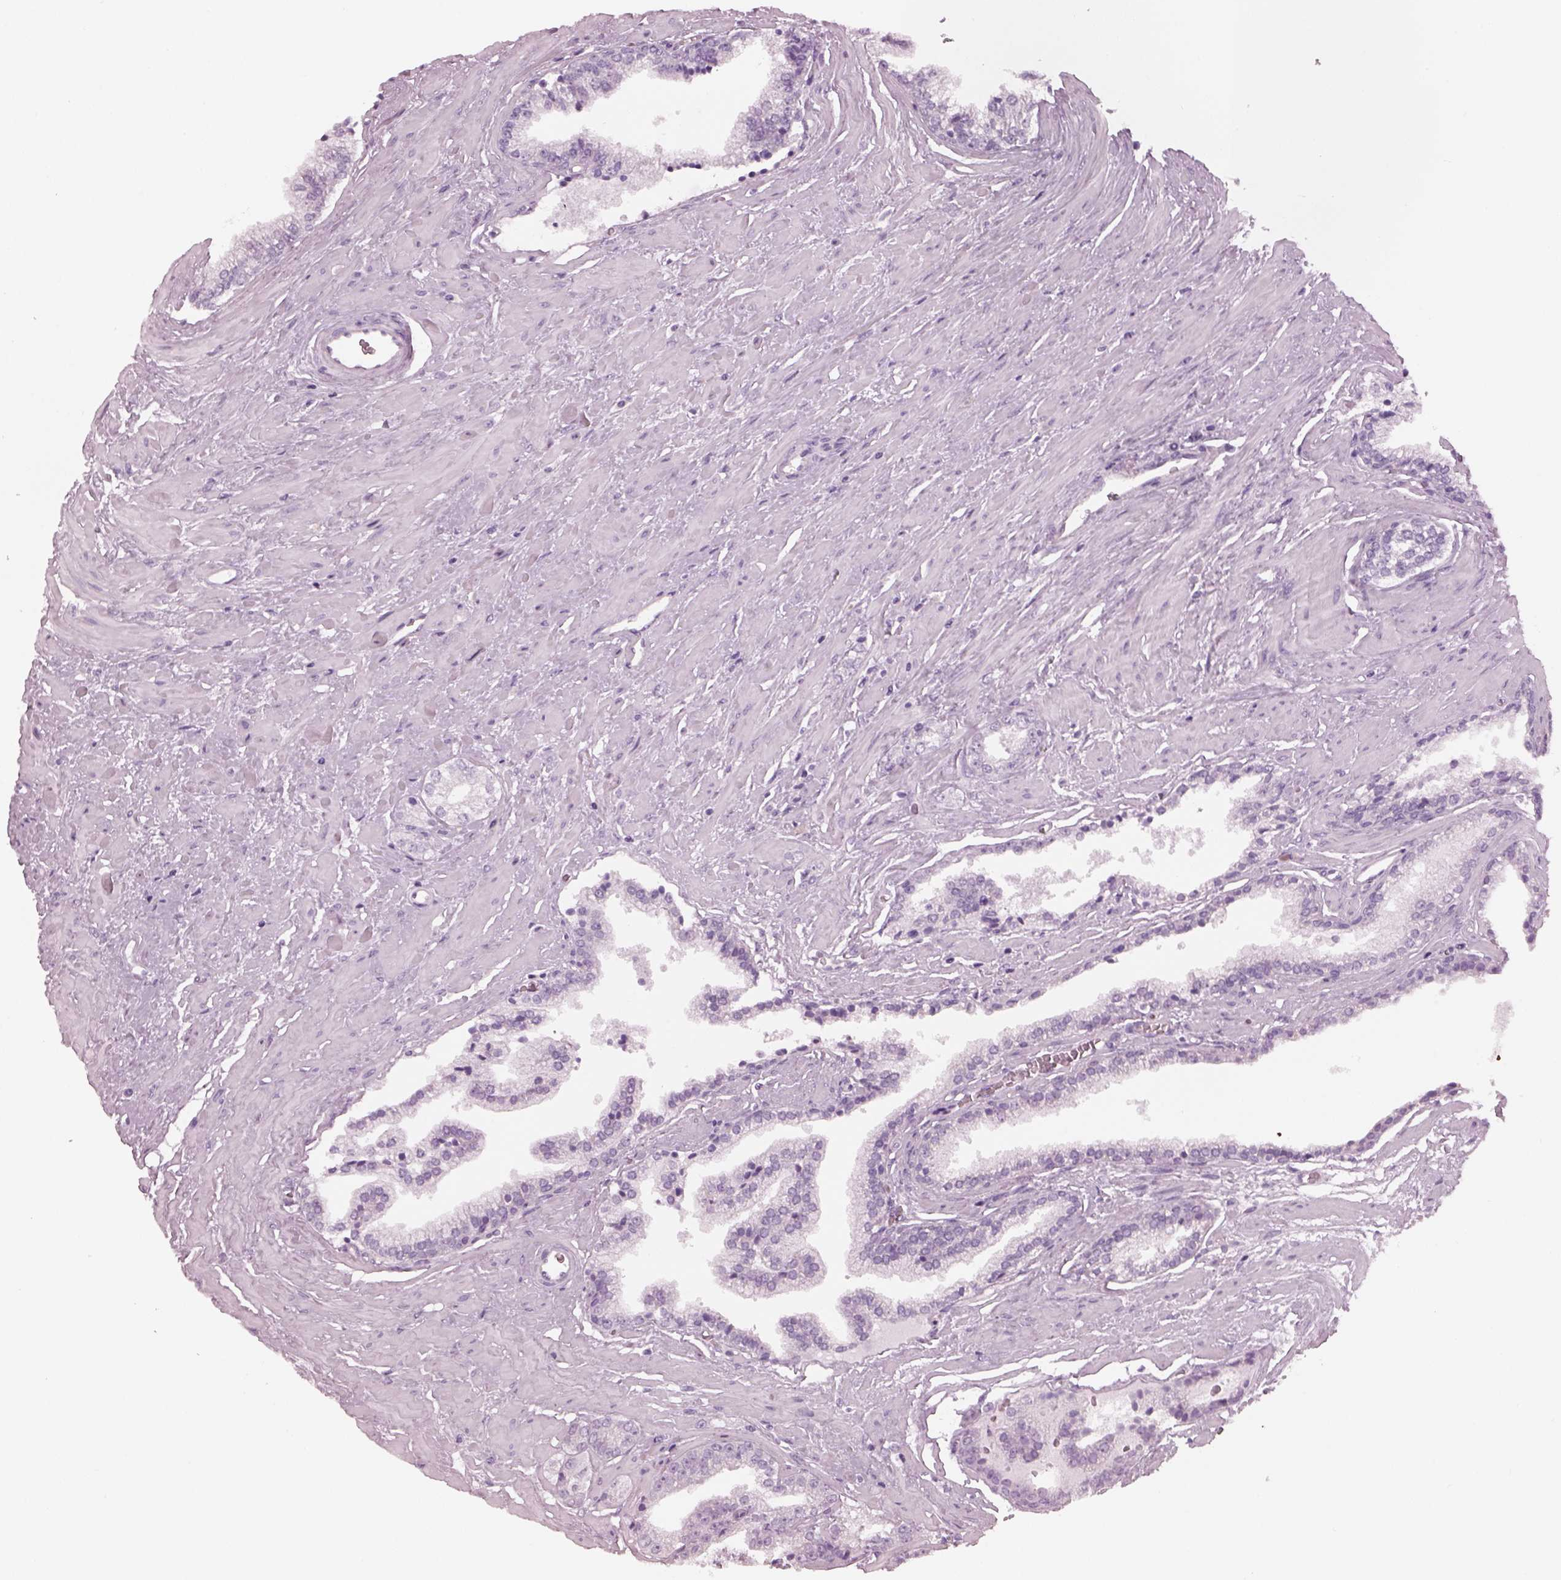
{"staining": {"intensity": "negative", "quantity": "none", "location": "none"}, "tissue": "prostate cancer", "cell_type": "Tumor cells", "image_type": "cancer", "snomed": [{"axis": "morphology", "description": "Adenocarcinoma, Low grade"}, {"axis": "topography", "description": "Prostate"}], "caption": "An IHC histopathology image of prostate cancer (low-grade adenocarcinoma) is shown. There is no staining in tumor cells of prostate cancer (low-grade adenocarcinoma). (Immunohistochemistry, brightfield microscopy, high magnification).", "gene": "PDC", "patient": {"sex": "male", "age": 60}}